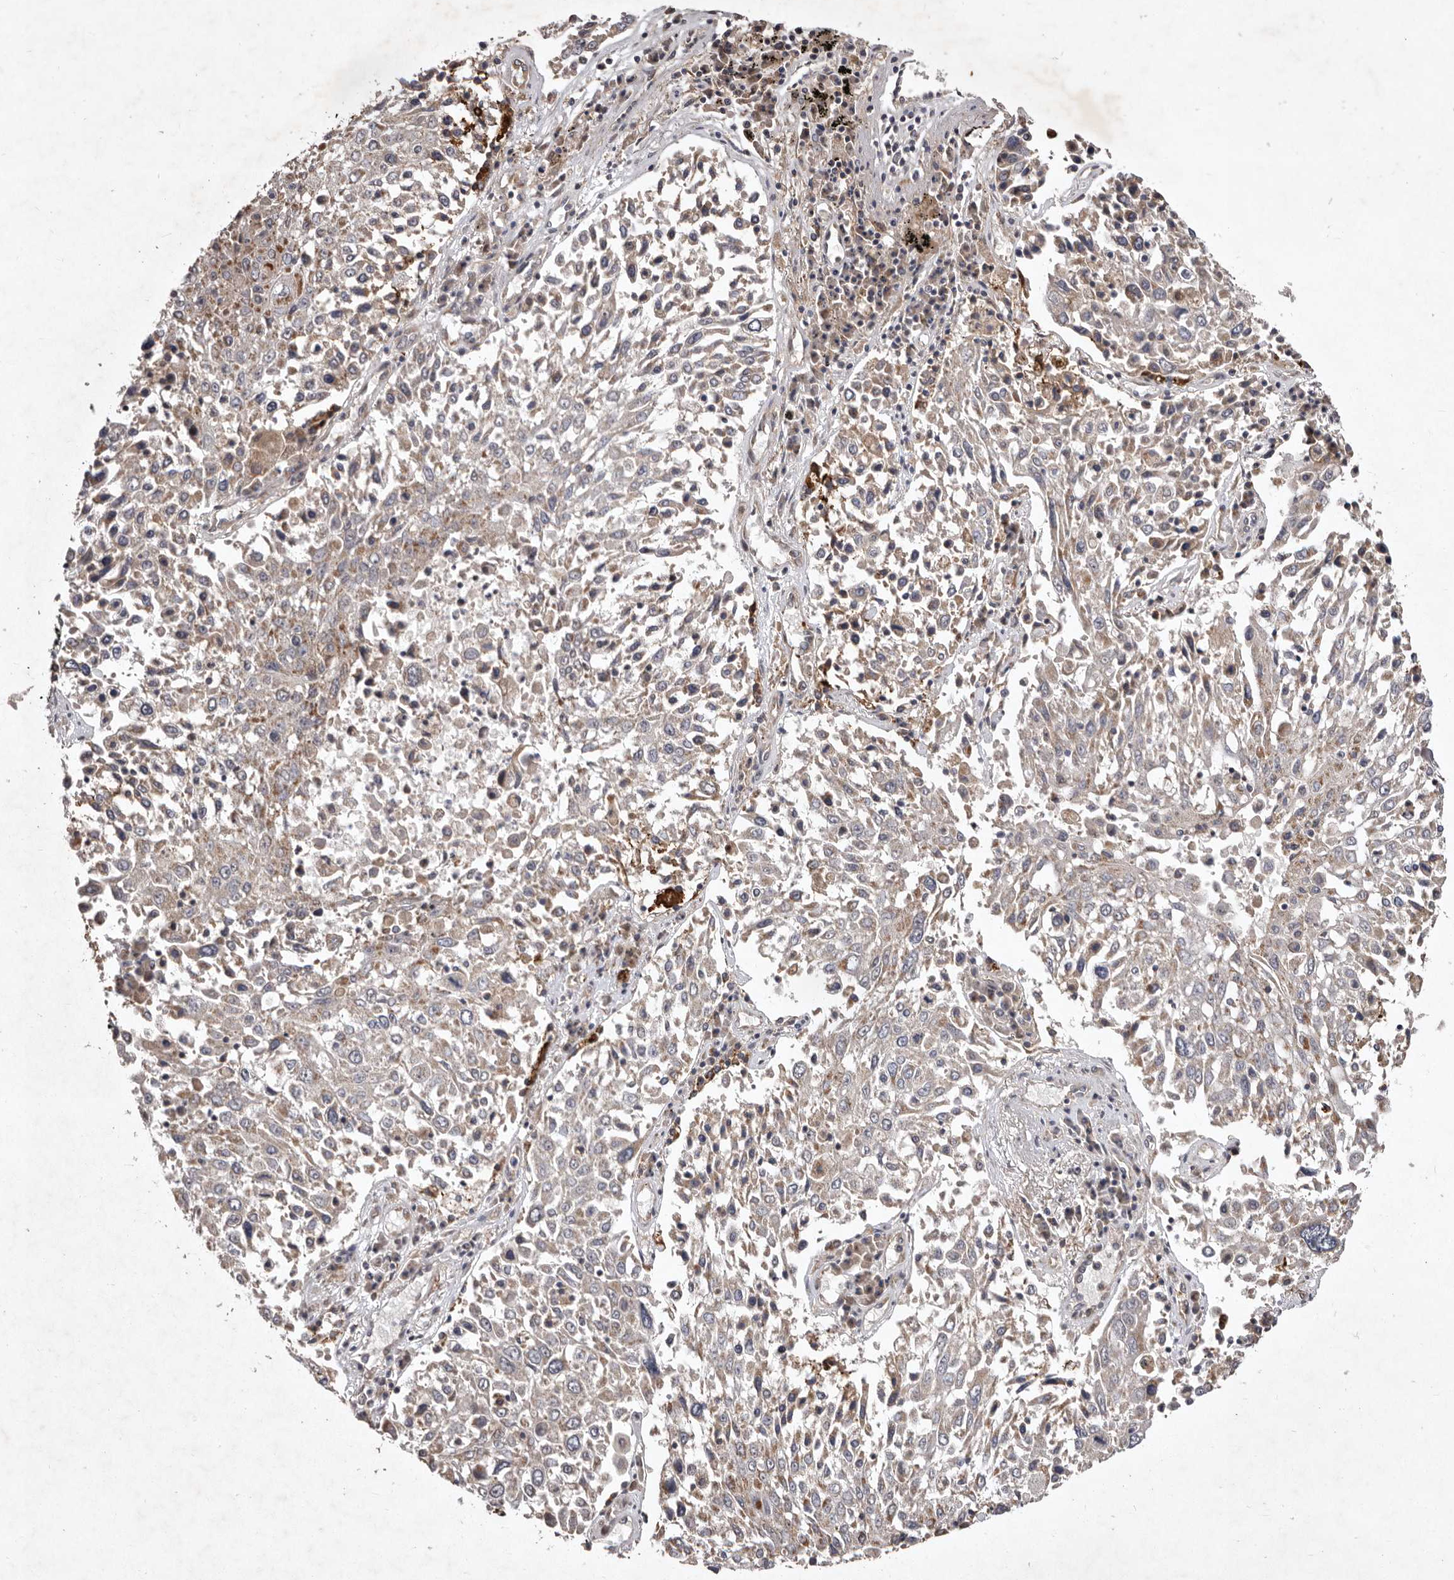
{"staining": {"intensity": "weak", "quantity": "<25%", "location": "cytoplasmic/membranous"}, "tissue": "lung cancer", "cell_type": "Tumor cells", "image_type": "cancer", "snomed": [{"axis": "morphology", "description": "Squamous cell carcinoma, NOS"}, {"axis": "topography", "description": "Lung"}], "caption": "Immunohistochemistry image of squamous cell carcinoma (lung) stained for a protein (brown), which demonstrates no positivity in tumor cells.", "gene": "FLAD1", "patient": {"sex": "male", "age": 65}}